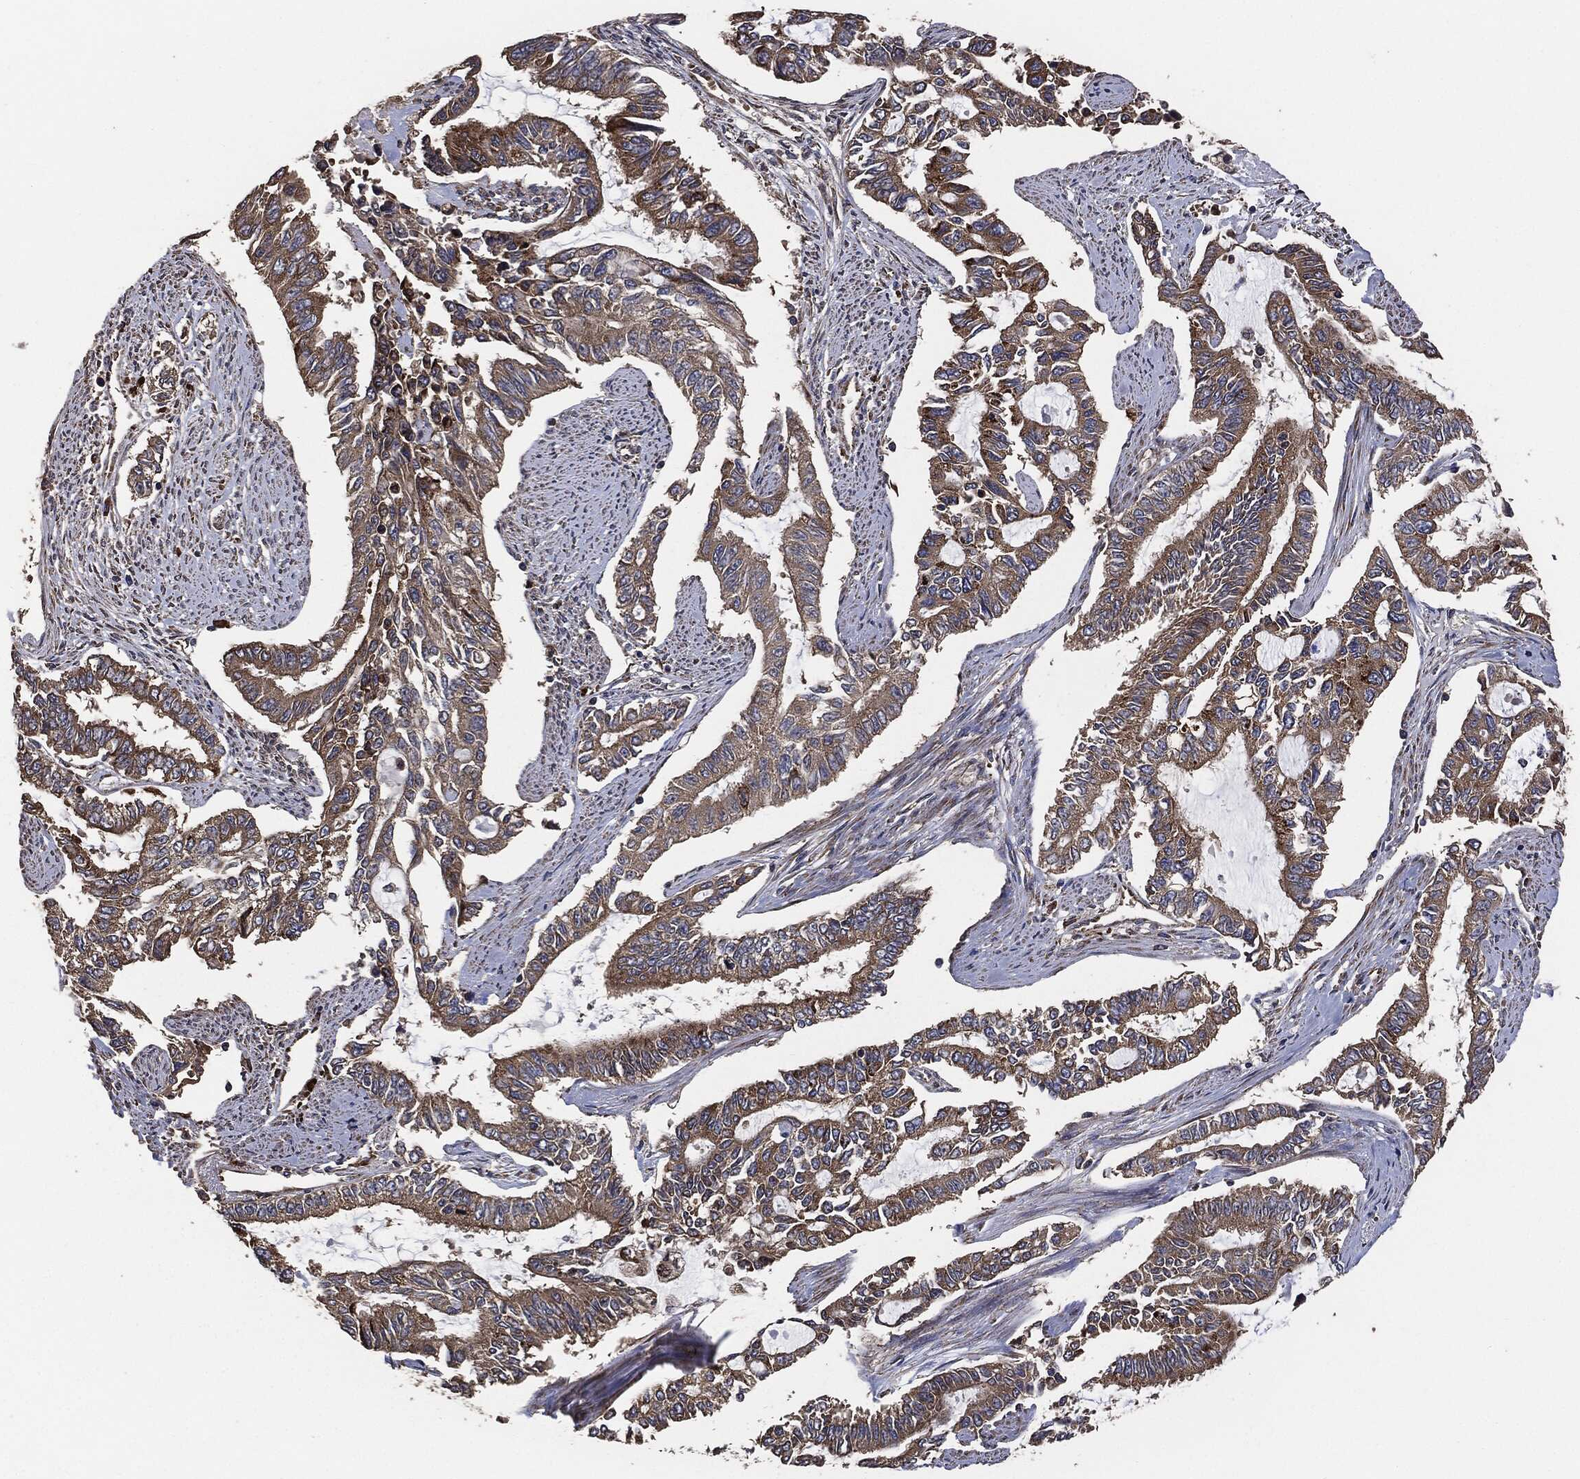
{"staining": {"intensity": "strong", "quantity": "25%-75%", "location": "cytoplasmic/membranous"}, "tissue": "endometrial cancer", "cell_type": "Tumor cells", "image_type": "cancer", "snomed": [{"axis": "morphology", "description": "Adenocarcinoma, NOS"}, {"axis": "topography", "description": "Uterus"}], "caption": "Immunohistochemistry (IHC) photomicrograph of adenocarcinoma (endometrial) stained for a protein (brown), which demonstrates high levels of strong cytoplasmic/membranous positivity in about 25%-75% of tumor cells.", "gene": "STK3", "patient": {"sex": "female", "age": 59}}